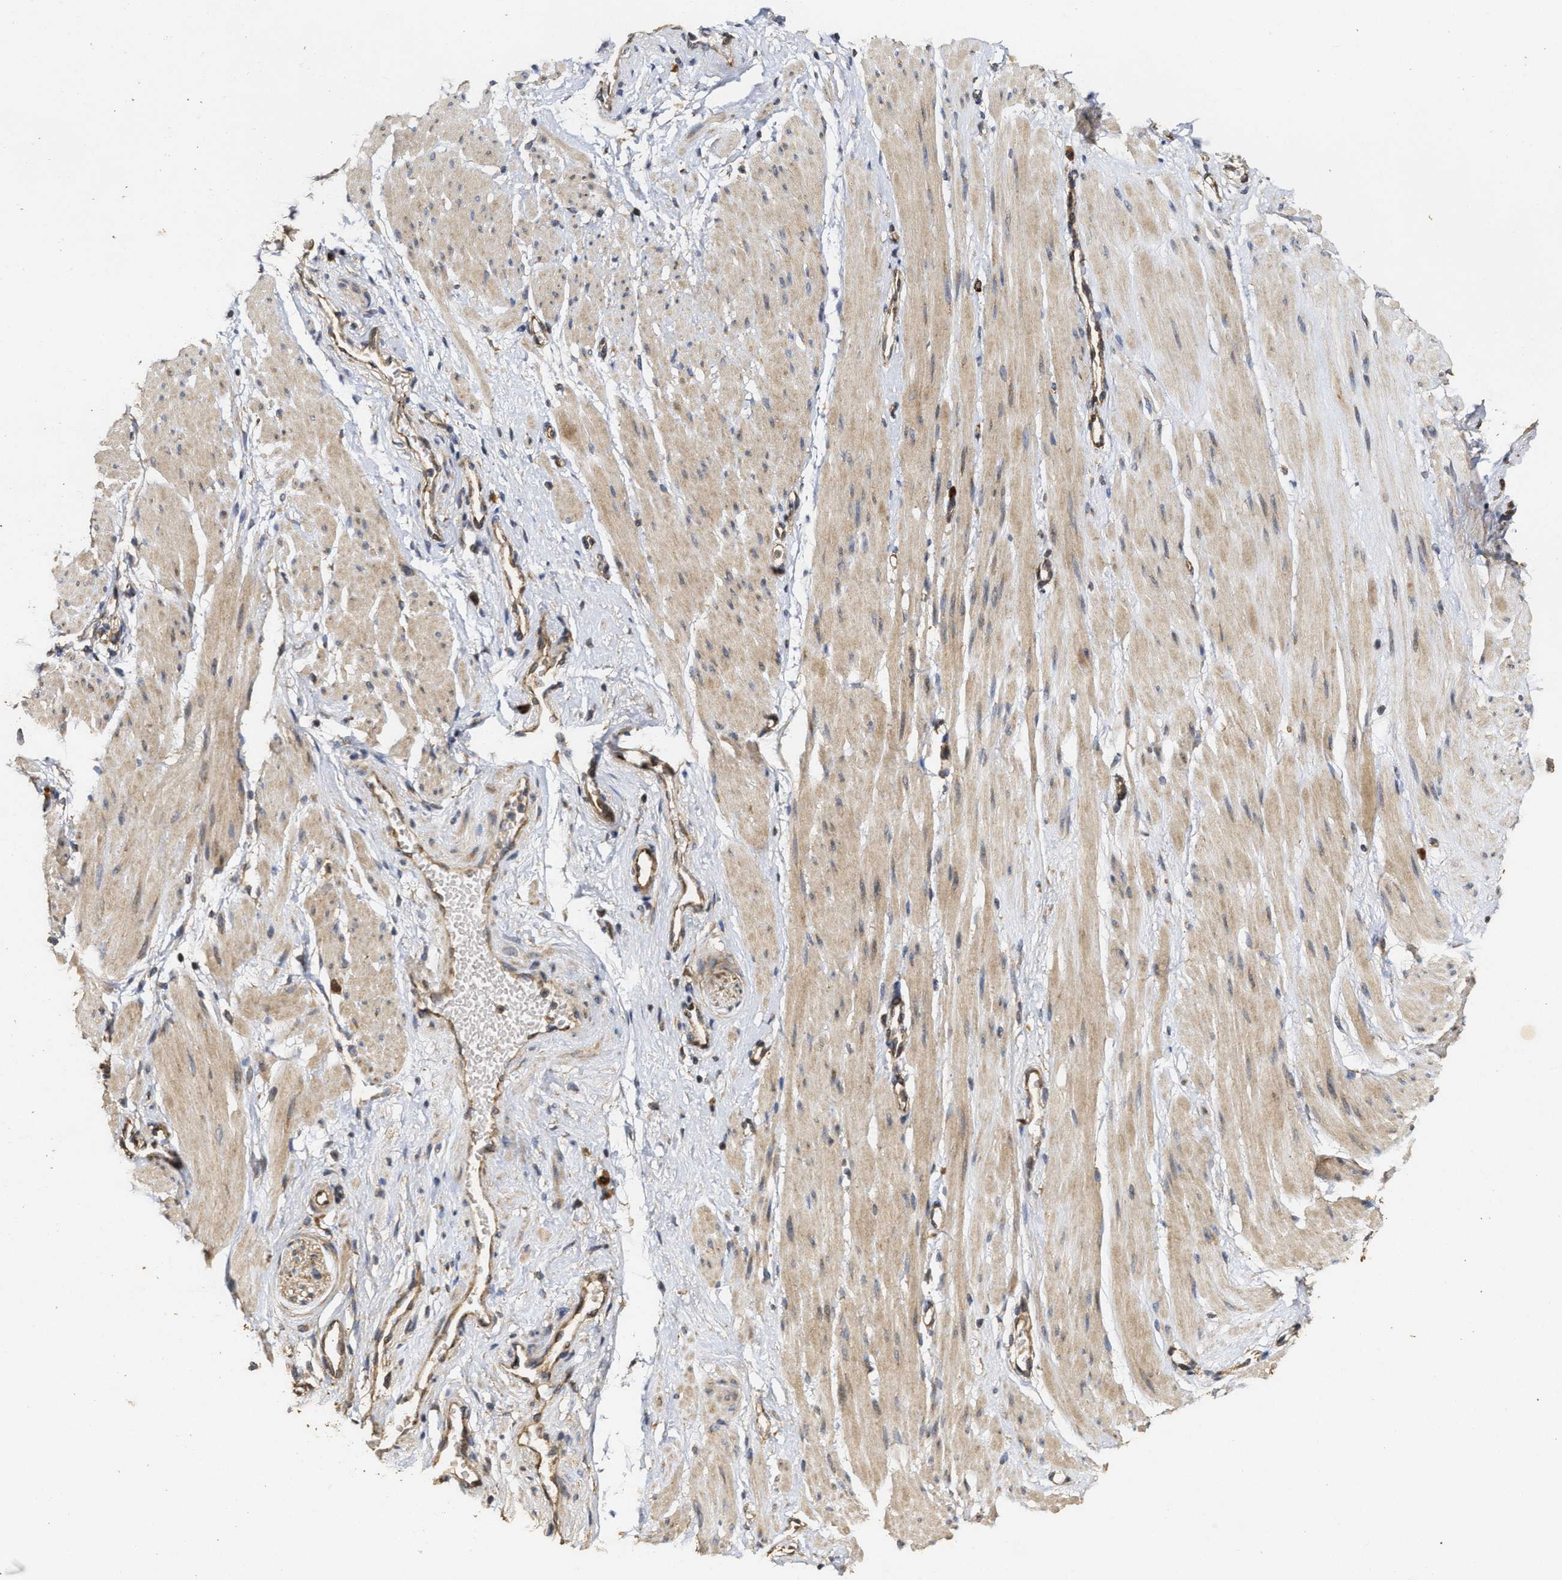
{"staining": {"intensity": "moderate", "quantity": ">75%", "location": "cytoplasmic/membranous"}, "tissue": "adipose tissue", "cell_type": "Adipocytes", "image_type": "normal", "snomed": [{"axis": "morphology", "description": "Normal tissue, NOS"}, {"axis": "topography", "description": "Soft tissue"}, {"axis": "topography", "description": "Vascular tissue"}], "caption": "Protein staining demonstrates moderate cytoplasmic/membranous expression in about >75% of adipocytes in benign adipose tissue.", "gene": "NAV1", "patient": {"sex": "female", "age": 35}}